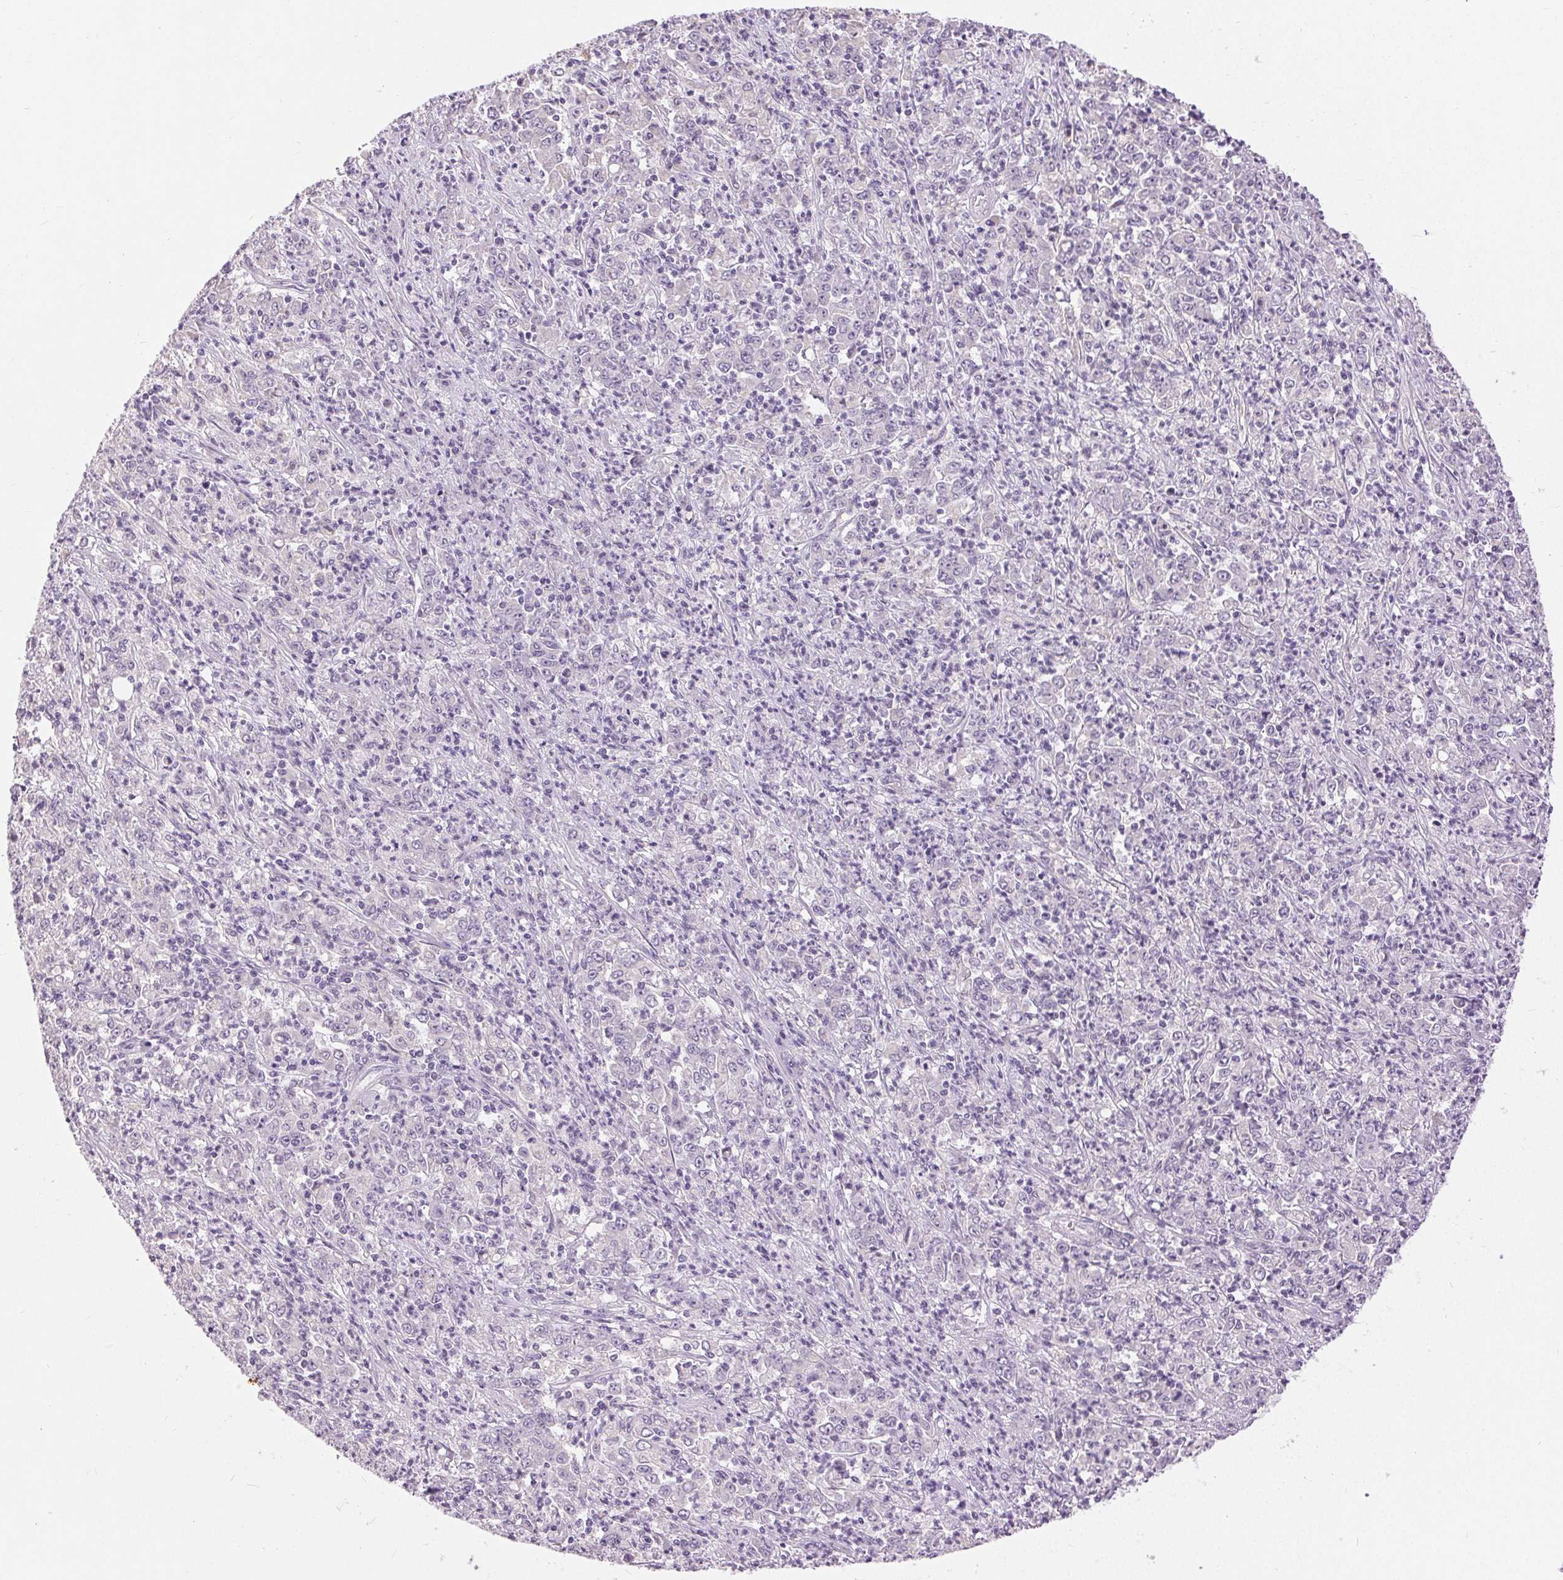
{"staining": {"intensity": "negative", "quantity": "none", "location": "none"}, "tissue": "stomach cancer", "cell_type": "Tumor cells", "image_type": "cancer", "snomed": [{"axis": "morphology", "description": "Adenocarcinoma, NOS"}, {"axis": "topography", "description": "Stomach, lower"}], "caption": "Immunohistochemistry of human adenocarcinoma (stomach) exhibits no positivity in tumor cells. (Immunohistochemistry (ihc), brightfield microscopy, high magnification).", "gene": "DSG3", "patient": {"sex": "female", "age": 71}}